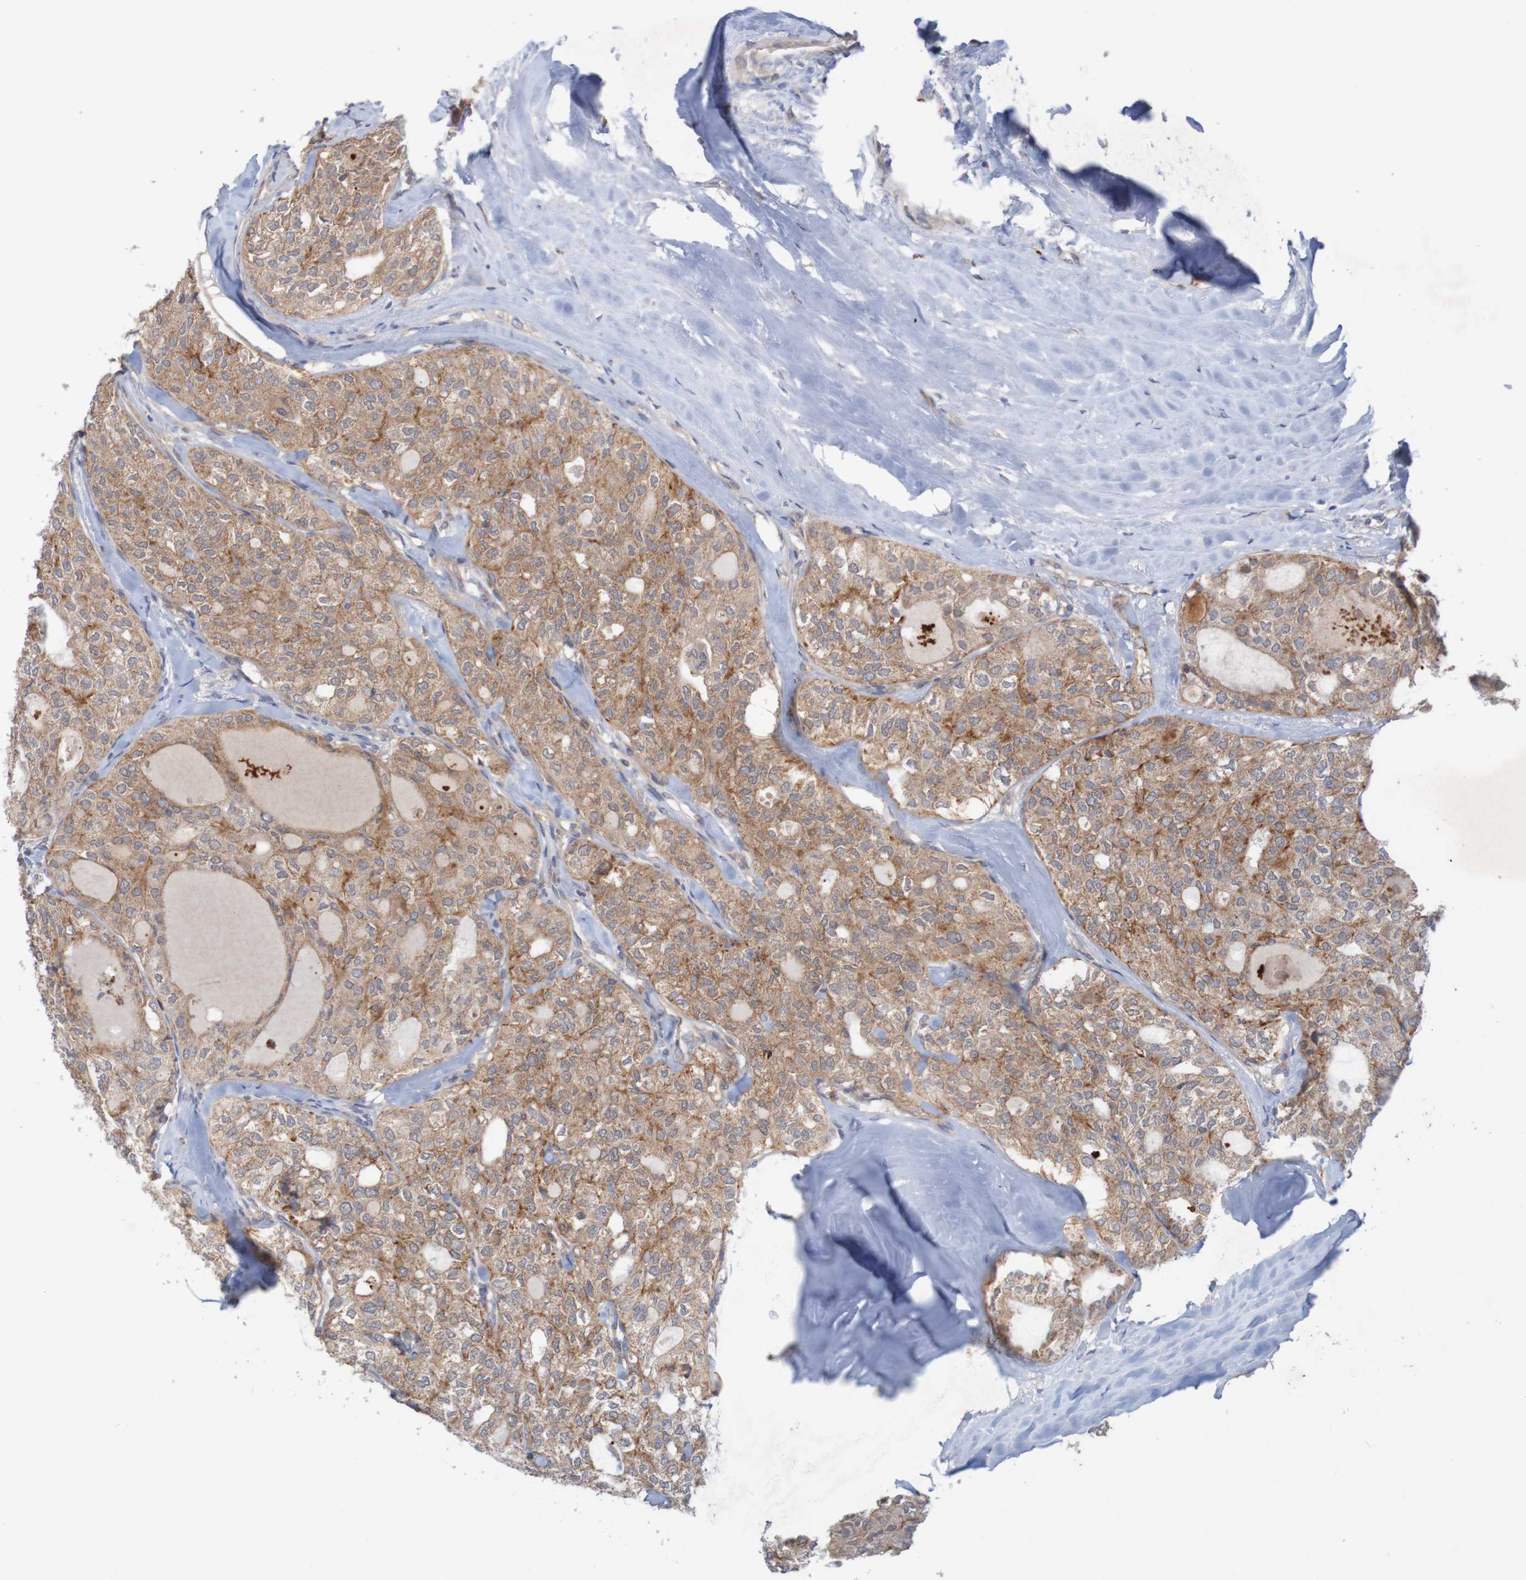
{"staining": {"intensity": "moderate", "quantity": ">75%", "location": "cytoplasmic/membranous"}, "tissue": "thyroid cancer", "cell_type": "Tumor cells", "image_type": "cancer", "snomed": [{"axis": "morphology", "description": "Follicular adenoma carcinoma, NOS"}, {"axis": "topography", "description": "Thyroid gland"}], "caption": "A medium amount of moderate cytoplasmic/membranous positivity is present in approximately >75% of tumor cells in thyroid cancer tissue.", "gene": "NAV2", "patient": {"sex": "male", "age": 75}}